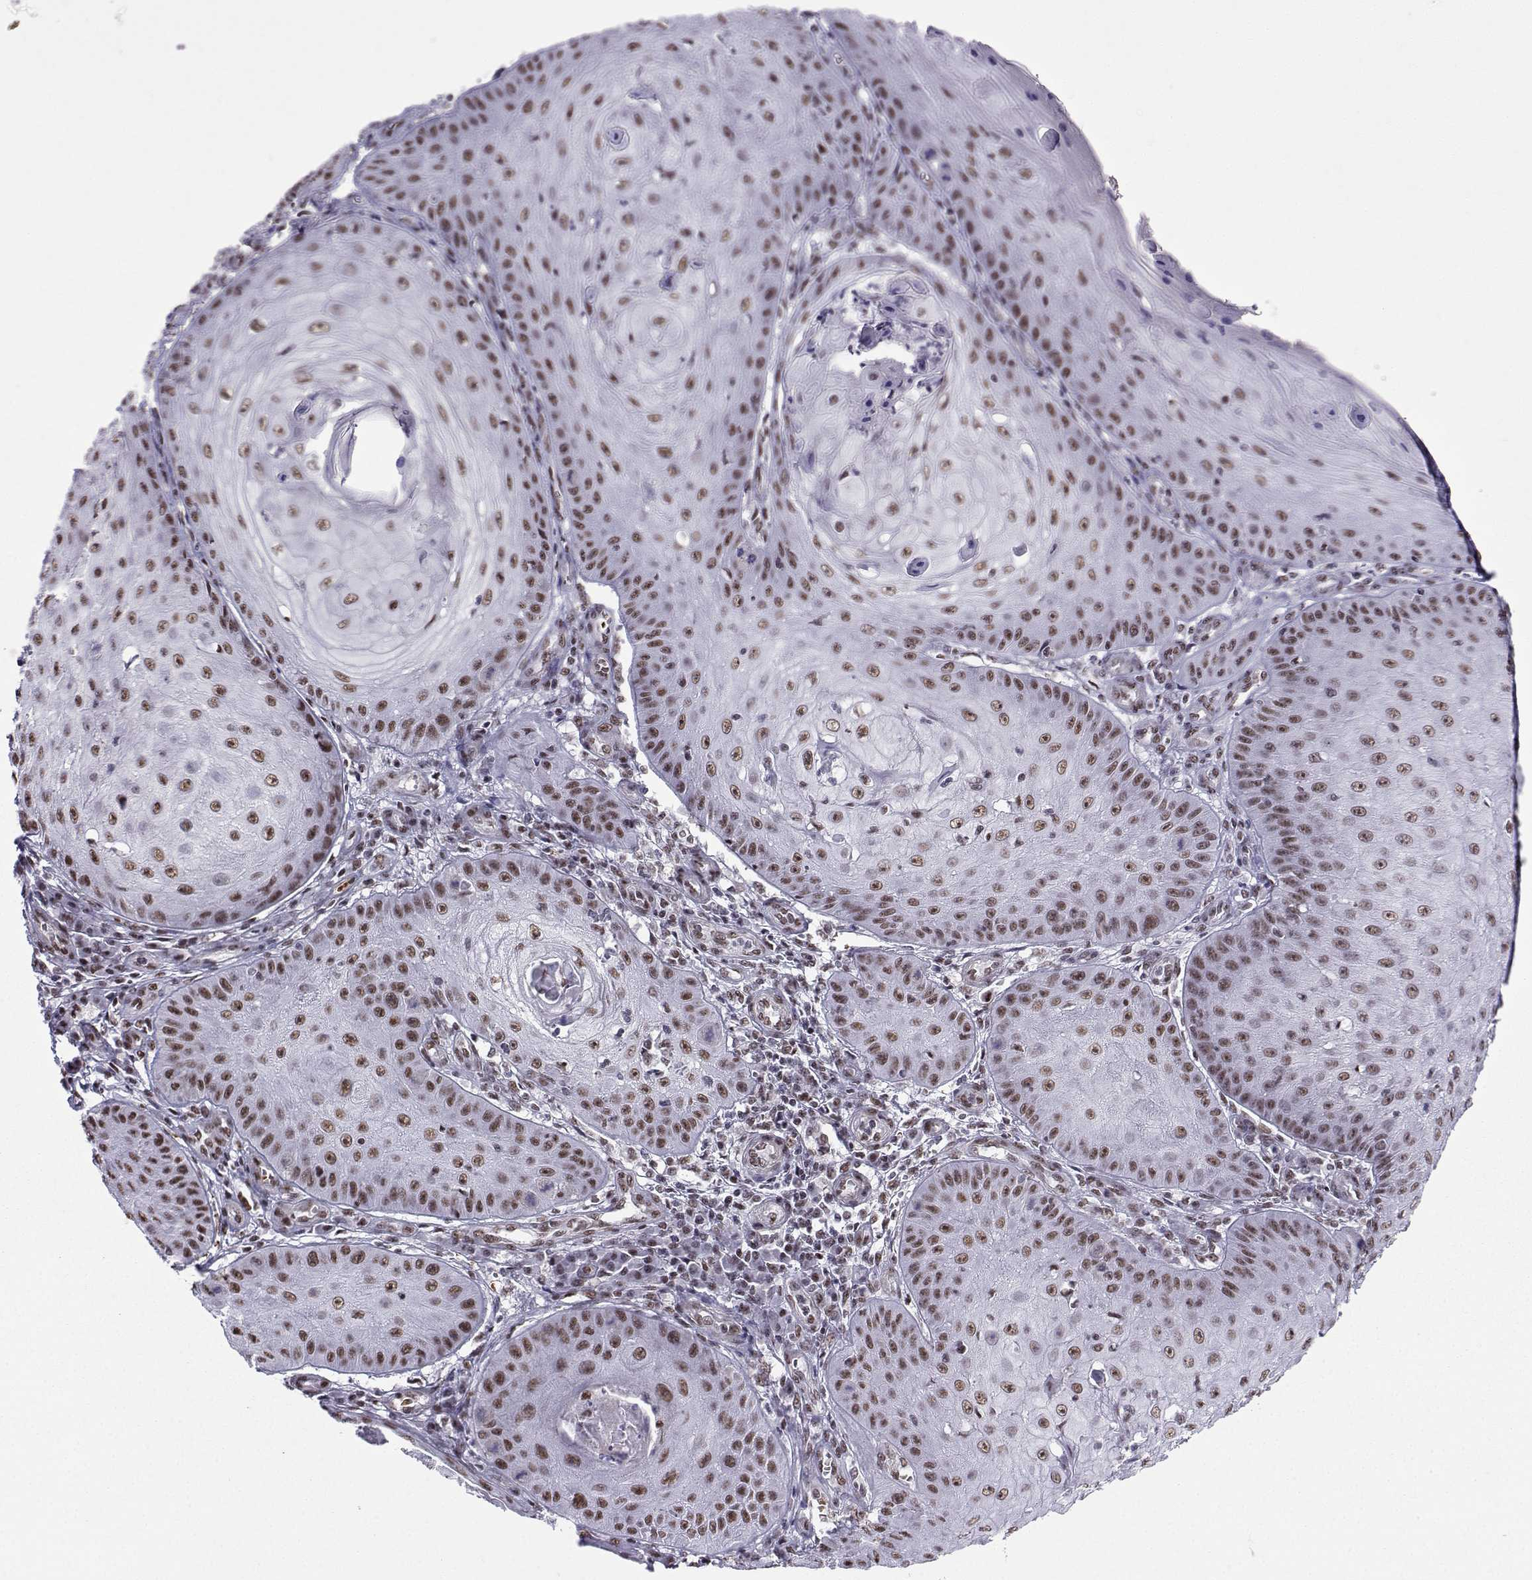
{"staining": {"intensity": "moderate", "quantity": ">75%", "location": "nuclear"}, "tissue": "skin cancer", "cell_type": "Tumor cells", "image_type": "cancer", "snomed": [{"axis": "morphology", "description": "Squamous cell carcinoma, NOS"}, {"axis": "topography", "description": "Skin"}], "caption": "Human squamous cell carcinoma (skin) stained for a protein (brown) shows moderate nuclear positive positivity in approximately >75% of tumor cells.", "gene": "CCNK", "patient": {"sex": "male", "age": 70}}